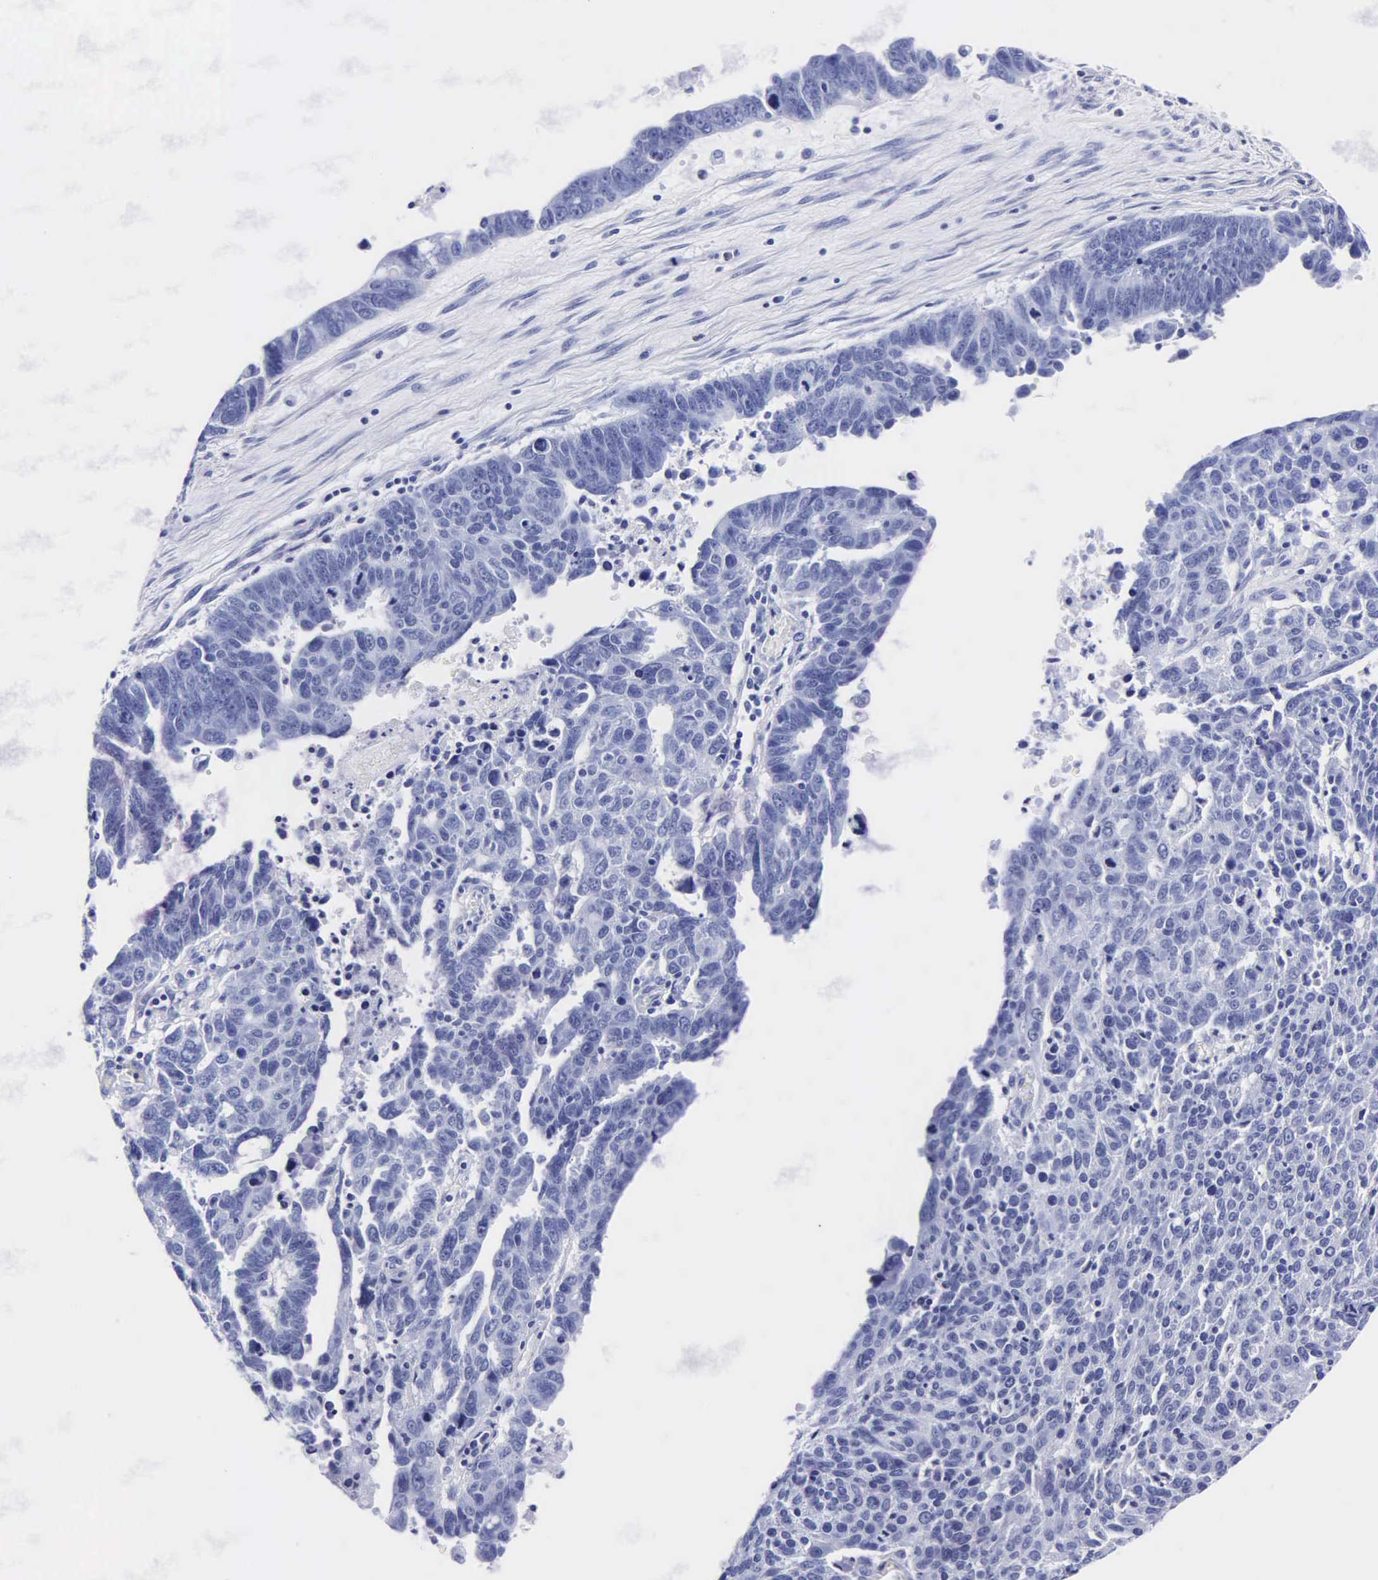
{"staining": {"intensity": "negative", "quantity": "none", "location": "none"}, "tissue": "ovarian cancer", "cell_type": "Tumor cells", "image_type": "cancer", "snomed": [{"axis": "morphology", "description": "Carcinoma, endometroid"}, {"axis": "morphology", "description": "Cystadenocarcinoma, serous, NOS"}, {"axis": "topography", "description": "Ovary"}], "caption": "Immunohistochemical staining of human ovarian endometroid carcinoma shows no significant staining in tumor cells.", "gene": "MB", "patient": {"sex": "female", "age": 45}}